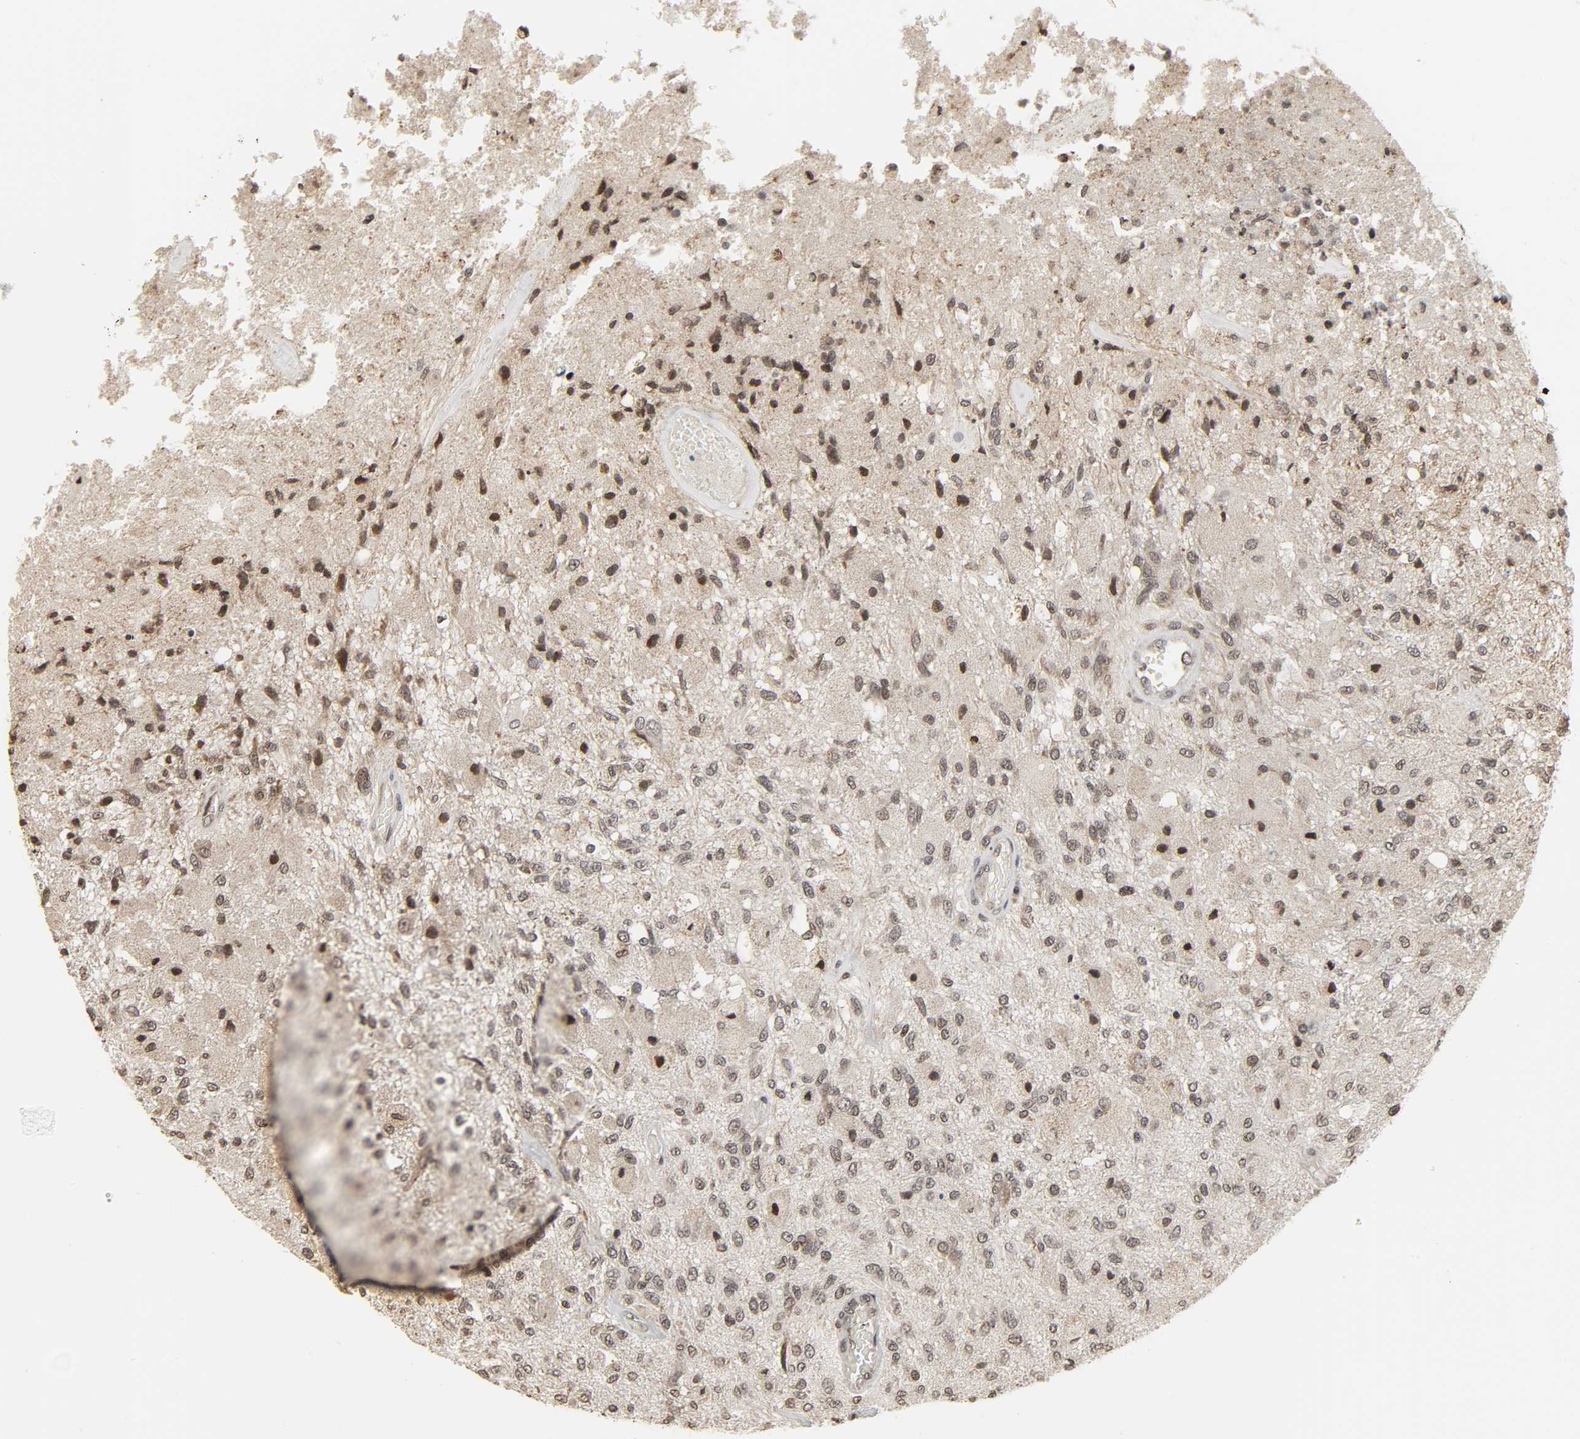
{"staining": {"intensity": "moderate", "quantity": "<25%", "location": "nuclear"}, "tissue": "glioma", "cell_type": "Tumor cells", "image_type": "cancer", "snomed": [{"axis": "morphology", "description": "Normal tissue, NOS"}, {"axis": "morphology", "description": "Glioma, malignant, High grade"}, {"axis": "topography", "description": "Cerebral cortex"}], "caption": "Immunohistochemical staining of human glioma shows low levels of moderate nuclear protein expression in about <25% of tumor cells.", "gene": "XRCC1", "patient": {"sex": "male", "age": 77}}